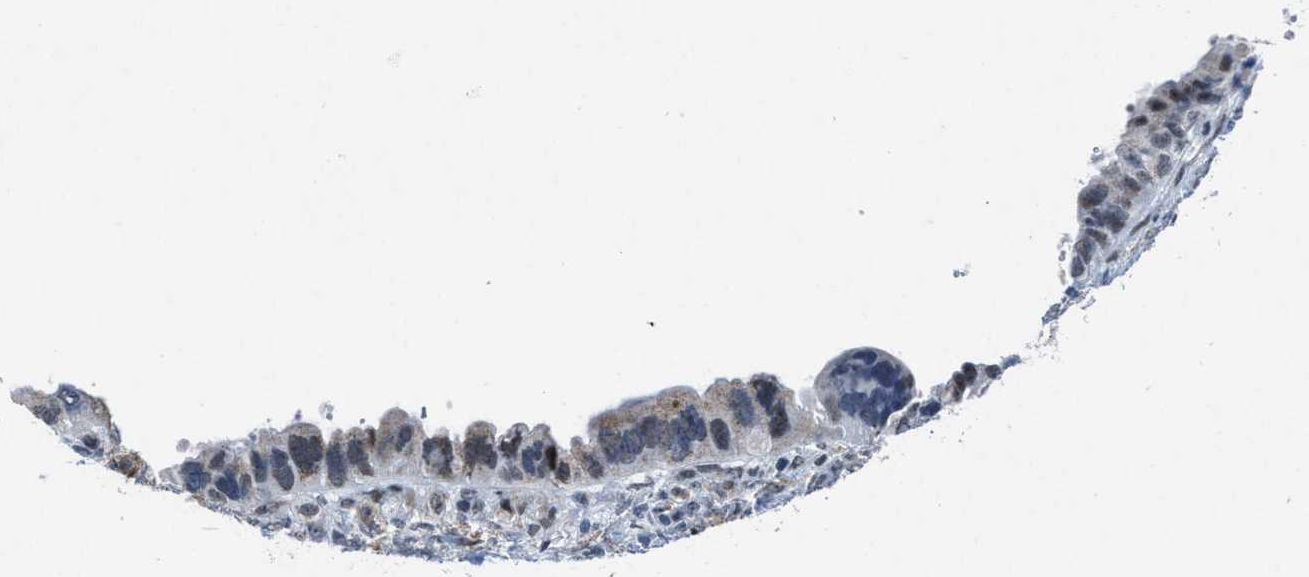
{"staining": {"intensity": "weak", "quantity": "25%-75%", "location": "nuclear"}, "tissue": "ovarian cancer", "cell_type": "Tumor cells", "image_type": "cancer", "snomed": [{"axis": "morphology", "description": "Cystadenocarcinoma, serous, NOS"}, {"axis": "topography", "description": "Ovary"}], "caption": "A low amount of weak nuclear staining is appreciated in approximately 25%-75% of tumor cells in ovarian serous cystadenocarcinoma tissue.", "gene": "ID3", "patient": {"sex": "female", "age": 79}}